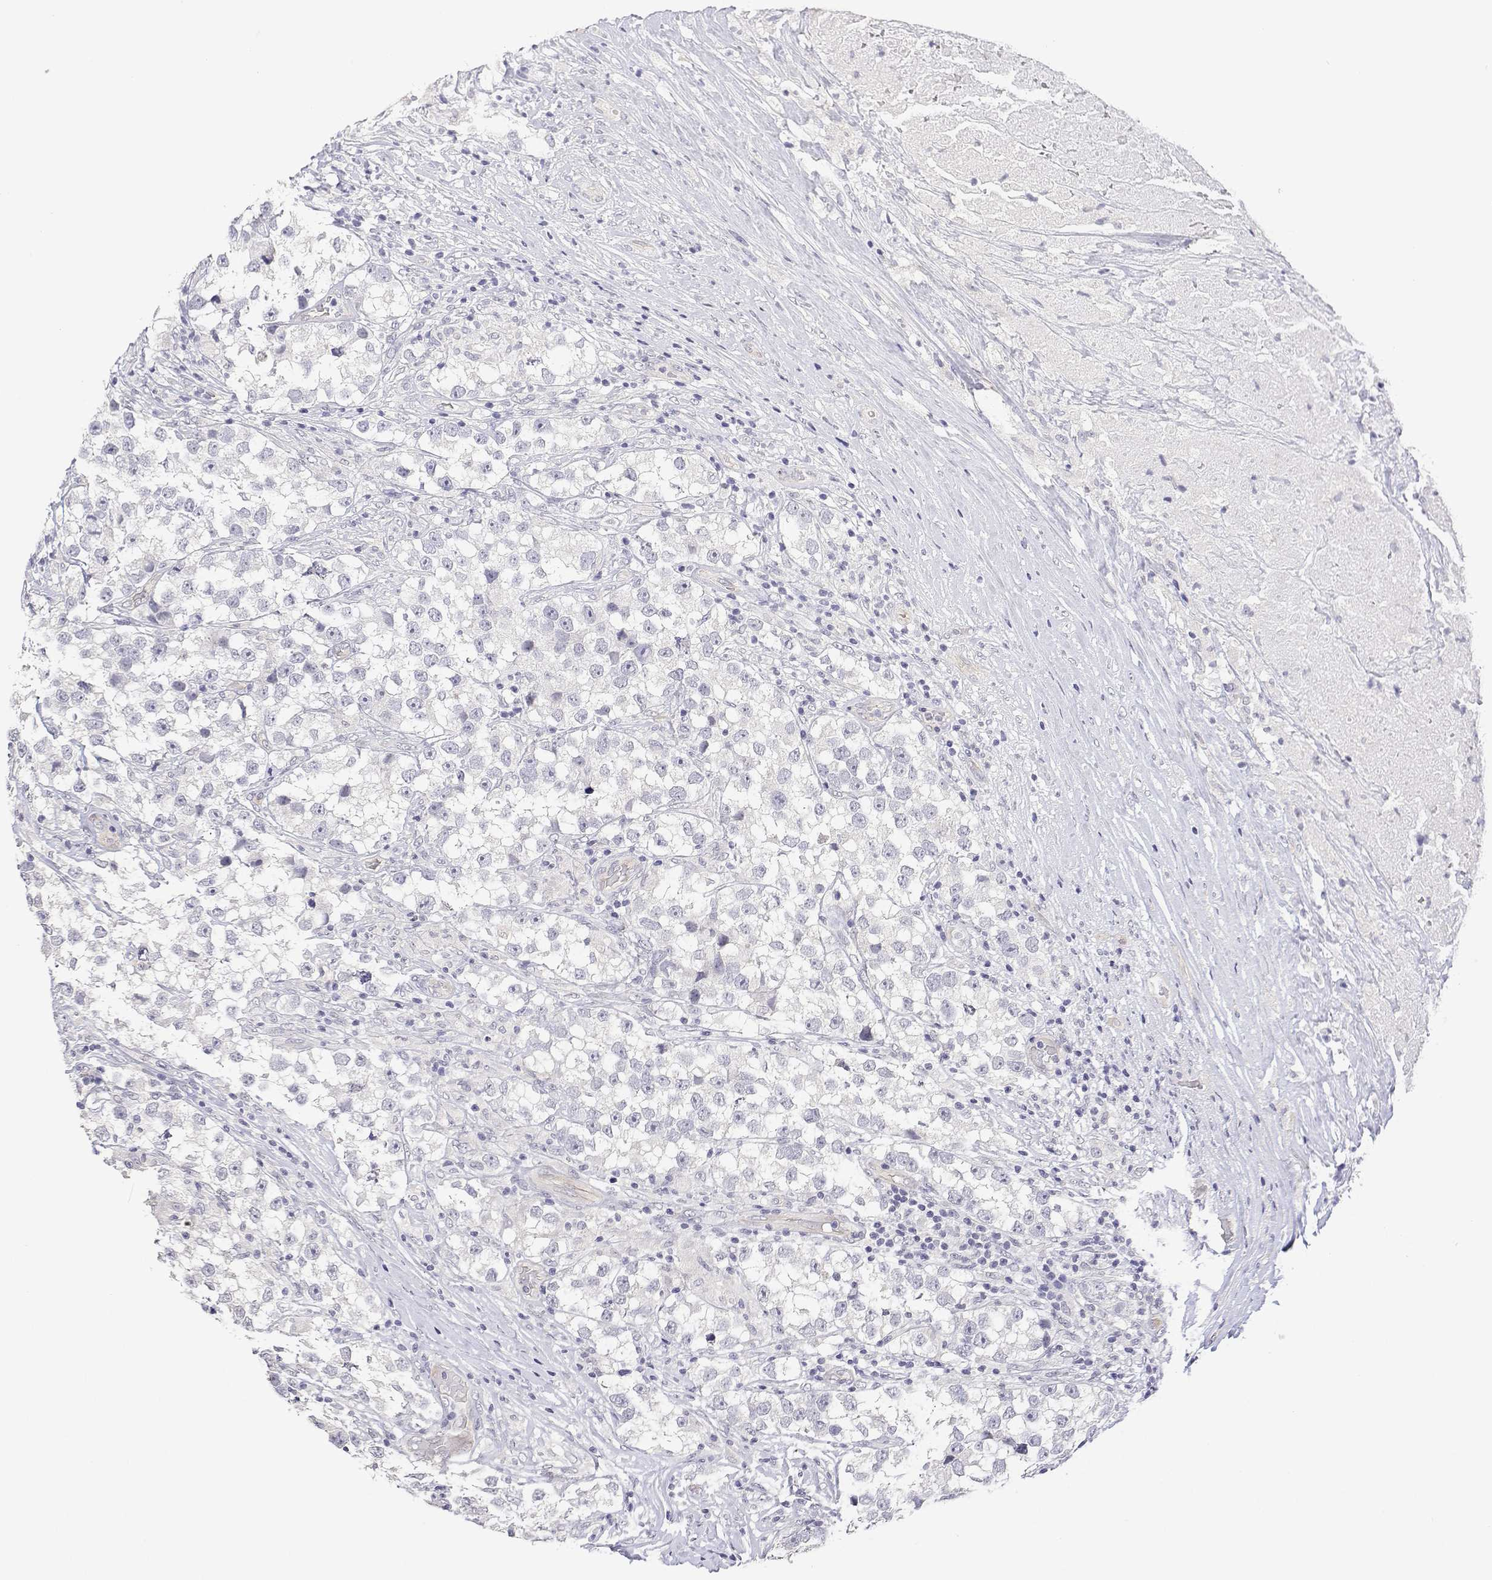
{"staining": {"intensity": "negative", "quantity": "none", "location": "none"}, "tissue": "testis cancer", "cell_type": "Tumor cells", "image_type": "cancer", "snomed": [{"axis": "morphology", "description": "Seminoma, NOS"}, {"axis": "topography", "description": "Testis"}], "caption": "A micrograph of human testis seminoma is negative for staining in tumor cells.", "gene": "PLCB1", "patient": {"sex": "male", "age": 46}}